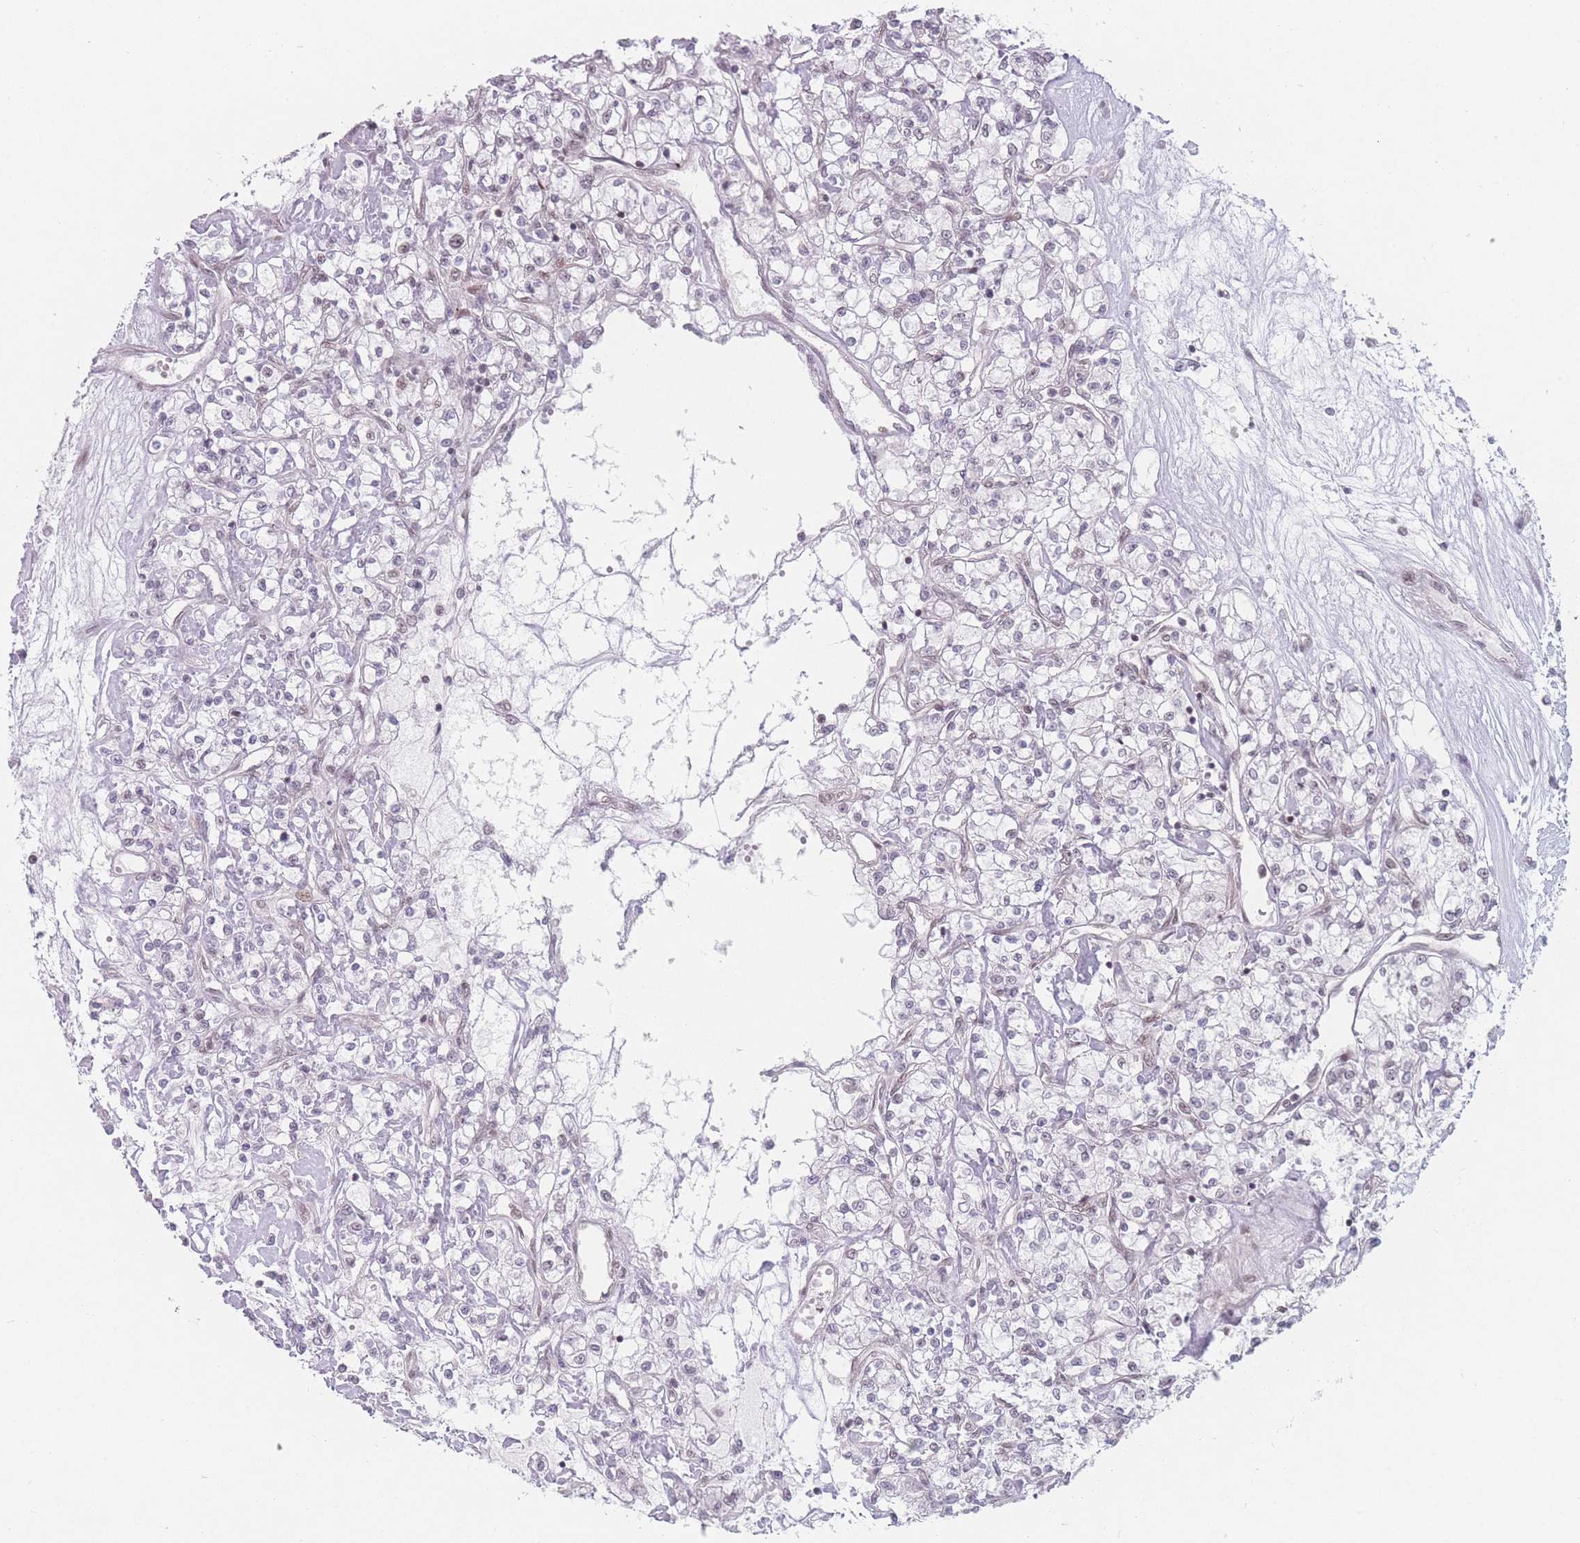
{"staining": {"intensity": "negative", "quantity": "none", "location": "none"}, "tissue": "renal cancer", "cell_type": "Tumor cells", "image_type": "cancer", "snomed": [{"axis": "morphology", "description": "Adenocarcinoma, NOS"}, {"axis": "topography", "description": "Kidney"}], "caption": "Tumor cells are negative for brown protein staining in renal adenocarcinoma. (Stains: DAB IHC with hematoxylin counter stain, Microscopy: brightfield microscopy at high magnification).", "gene": "ZC3H14", "patient": {"sex": "female", "age": 59}}